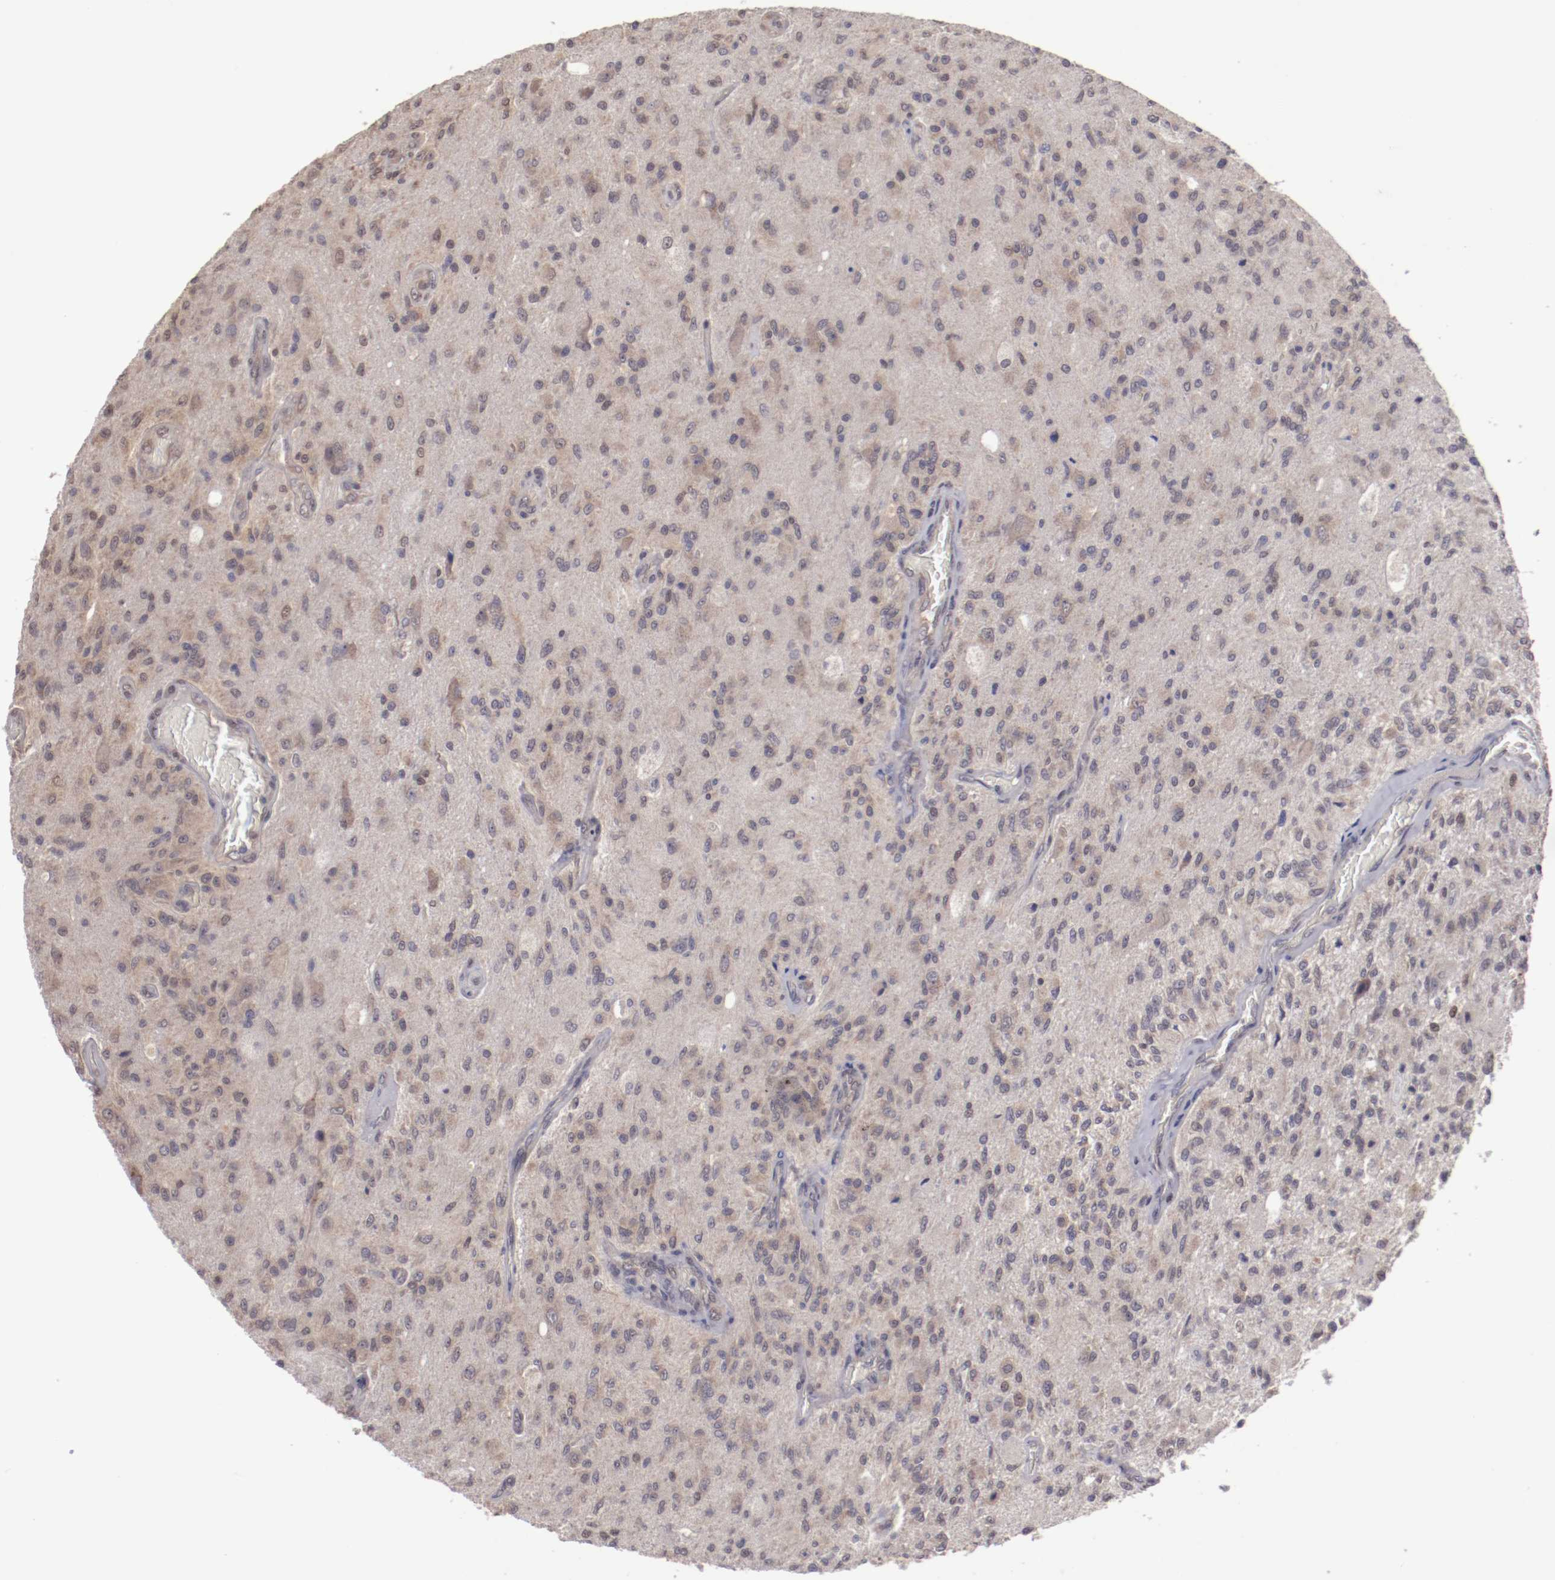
{"staining": {"intensity": "weak", "quantity": "25%-75%", "location": "cytoplasmic/membranous"}, "tissue": "glioma", "cell_type": "Tumor cells", "image_type": "cancer", "snomed": [{"axis": "morphology", "description": "Normal tissue, NOS"}, {"axis": "morphology", "description": "Glioma, malignant, High grade"}, {"axis": "topography", "description": "Cerebral cortex"}], "caption": "Glioma stained with a brown dye reveals weak cytoplasmic/membranous positive positivity in approximately 25%-75% of tumor cells.", "gene": "ARNT", "patient": {"sex": "male", "age": 77}}